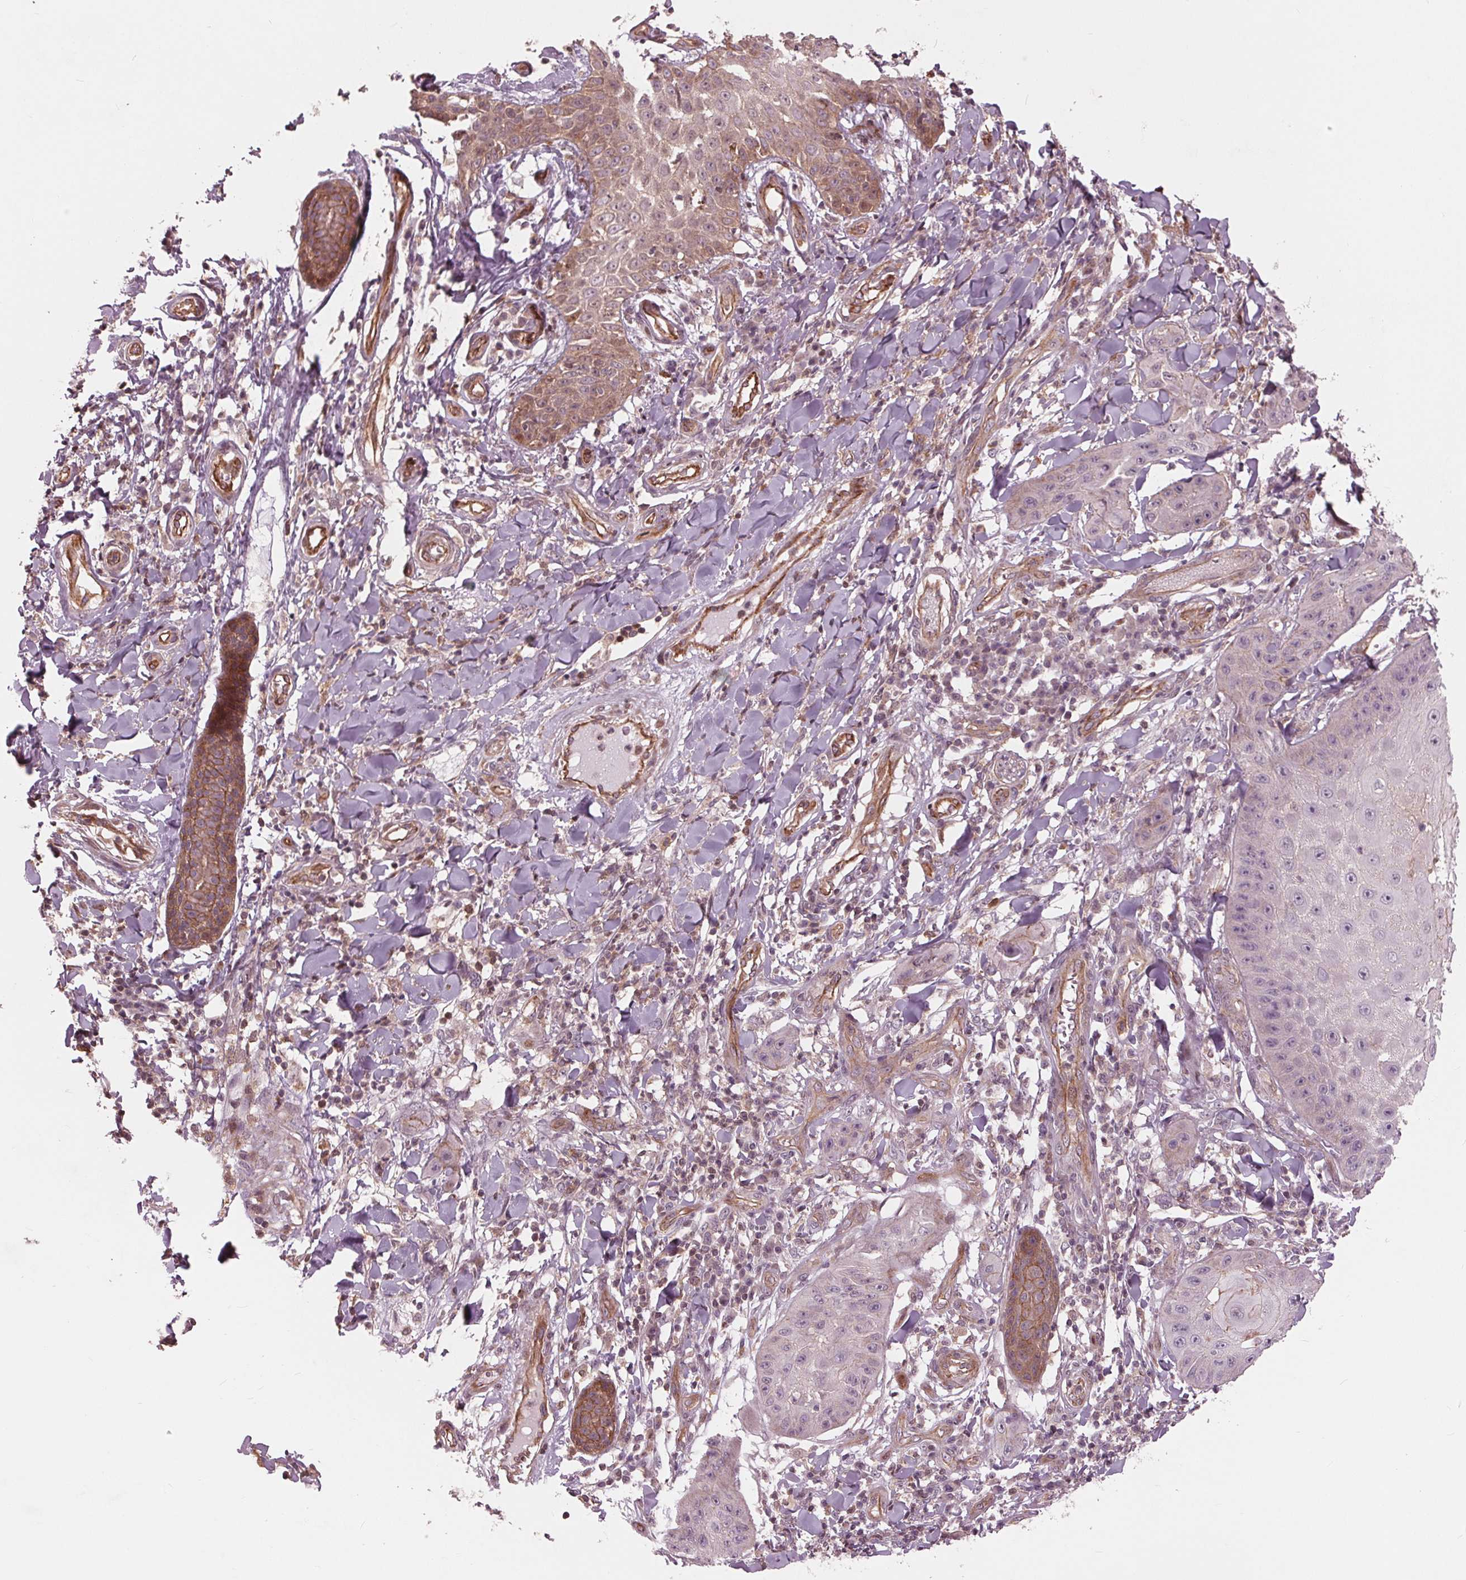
{"staining": {"intensity": "moderate", "quantity": ">75%", "location": "cytoplasmic/membranous"}, "tissue": "skin cancer", "cell_type": "Tumor cells", "image_type": "cancer", "snomed": [{"axis": "morphology", "description": "Squamous cell carcinoma, NOS"}, {"axis": "topography", "description": "Skin"}], "caption": "A medium amount of moderate cytoplasmic/membranous staining is seen in about >75% of tumor cells in squamous cell carcinoma (skin) tissue.", "gene": "TXNIP", "patient": {"sex": "male", "age": 70}}